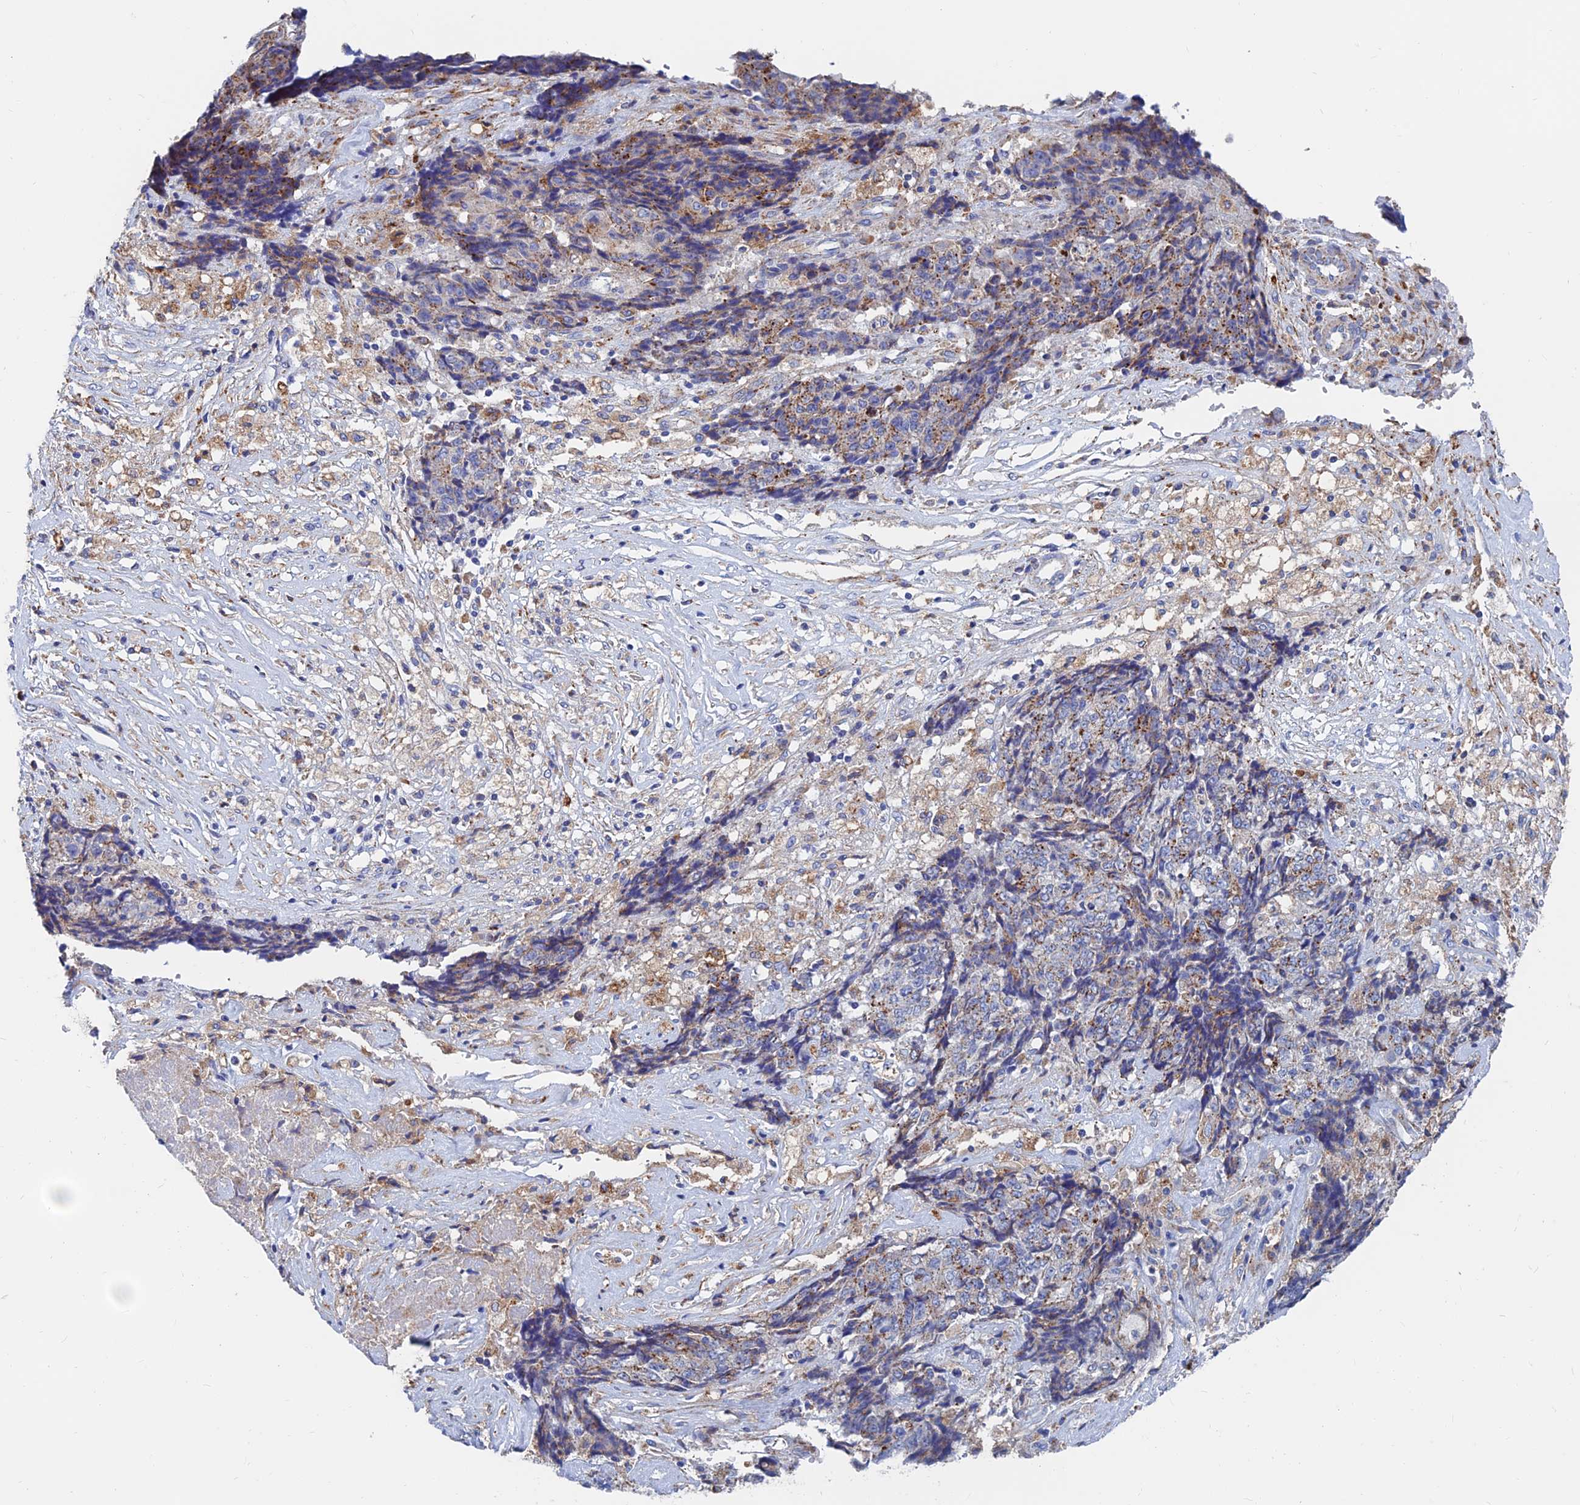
{"staining": {"intensity": "moderate", "quantity": "<25%", "location": "cytoplasmic/membranous"}, "tissue": "ovarian cancer", "cell_type": "Tumor cells", "image_type": "cancer", "snomed": [{"axis": "morphology", "description": "Carcinoma, endometroid"}, {"axis": "topography", "description": "Ovary"}], "caption": "Ovarian cancer (endometroid carcinoma) stained for a protein reveals moderate cytoplasmic/membranous positivity in tumor cells.", "gene": "SPNS1", "patient": {"sex": "female", "age": 42}}